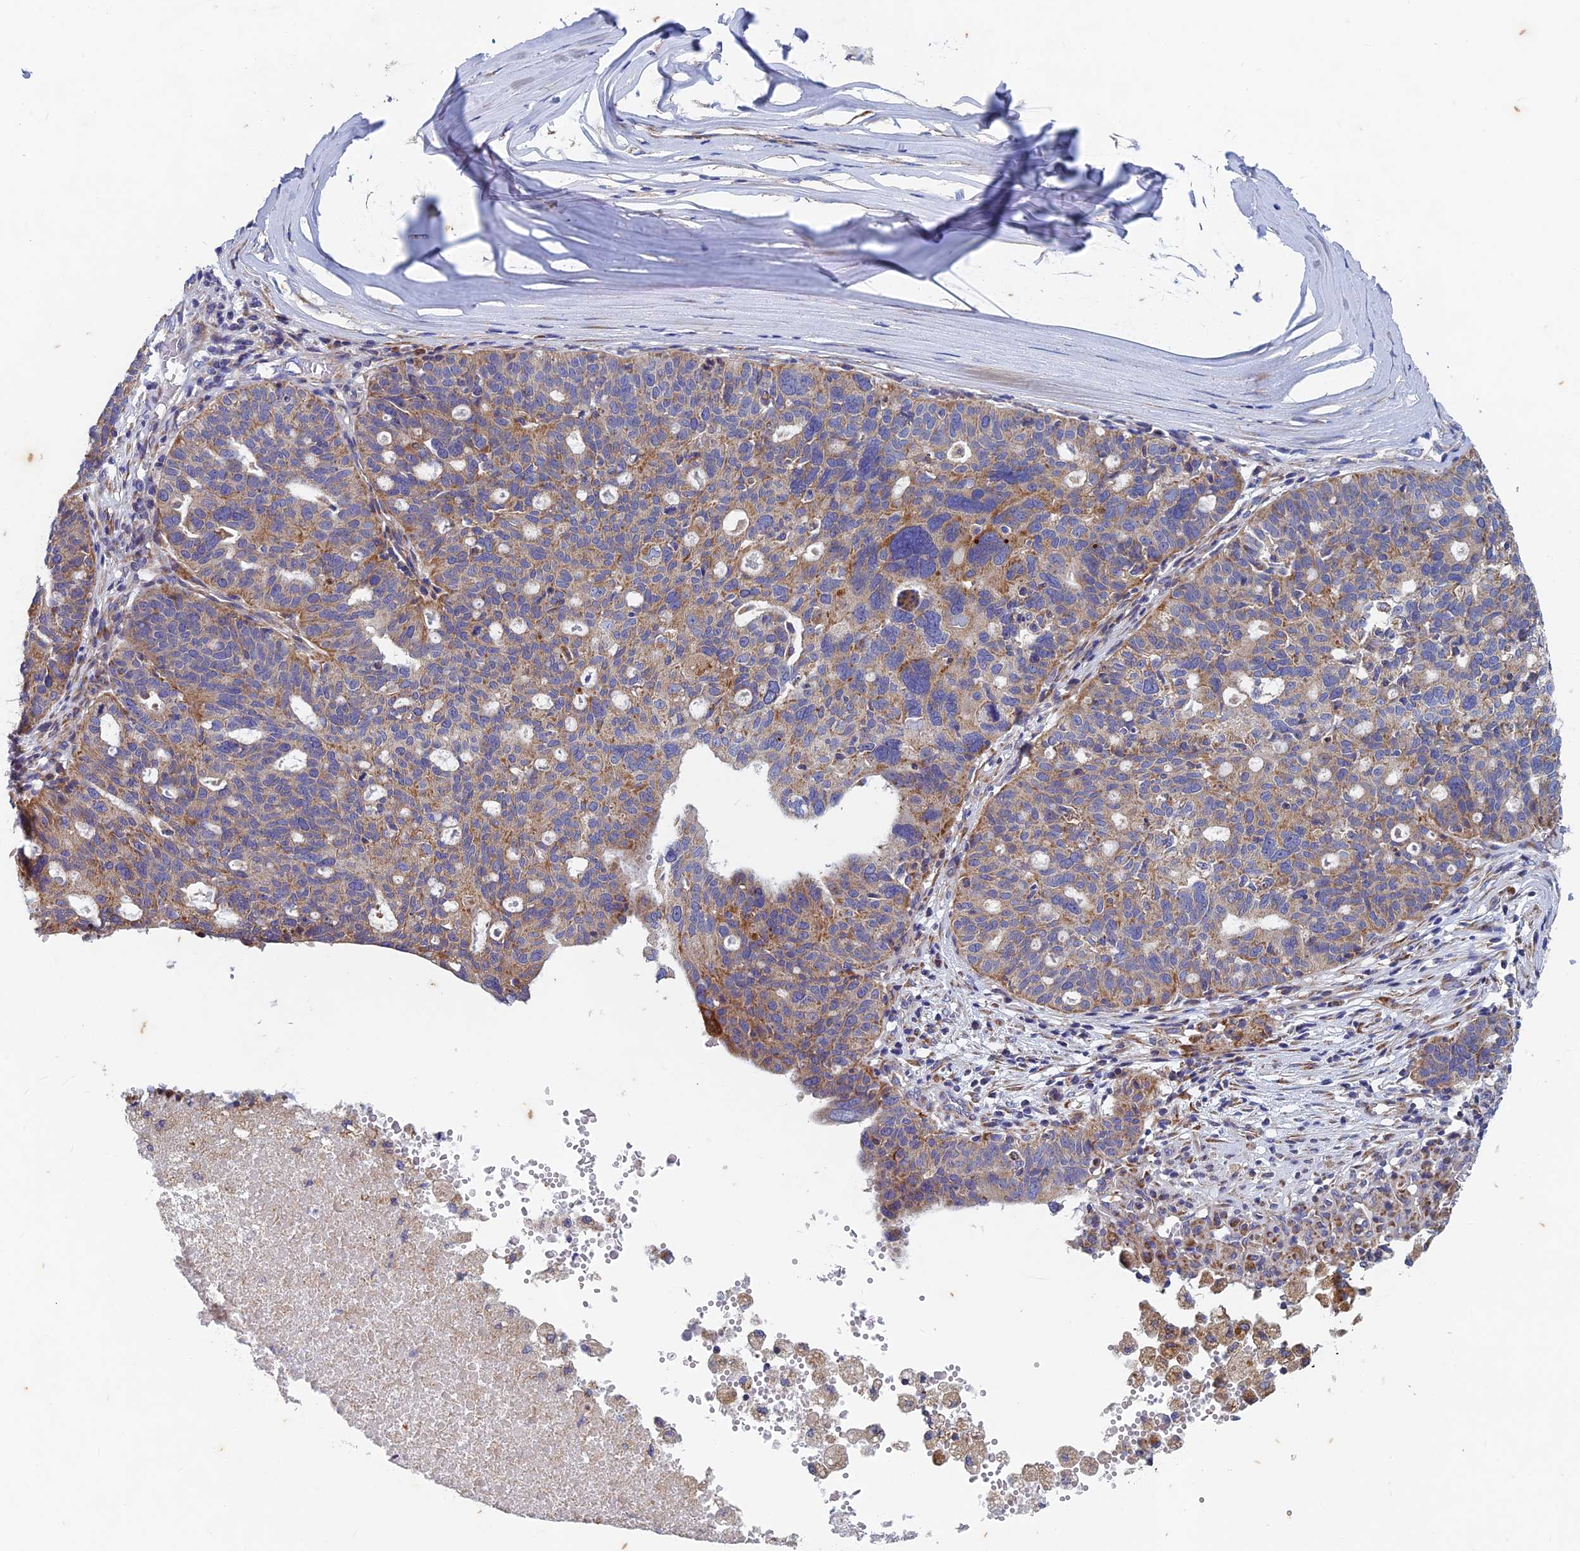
{"staining": {"intensity": "weak", "quantity": "25%-75%", "location": "cytoplasmic/membranous"}, "tissue": "ovarian cancer", "cell_type": "Tumor cells", "image_type": "cancer", "snomed": [{"axis": "morphology", "description": "Cystadenocarcinoma, serous, NOS"}, {"axis": "topography", "description": "Ovary"}], "caption": "Protein staining exhibits weak cytoplasmic/membranous staining in approximately 25%-75% of tumor cells in ovarian serous cystadenocarcinoma.", "gene": "AP4S1", "patient": {"sex": "female", "age": 59}}